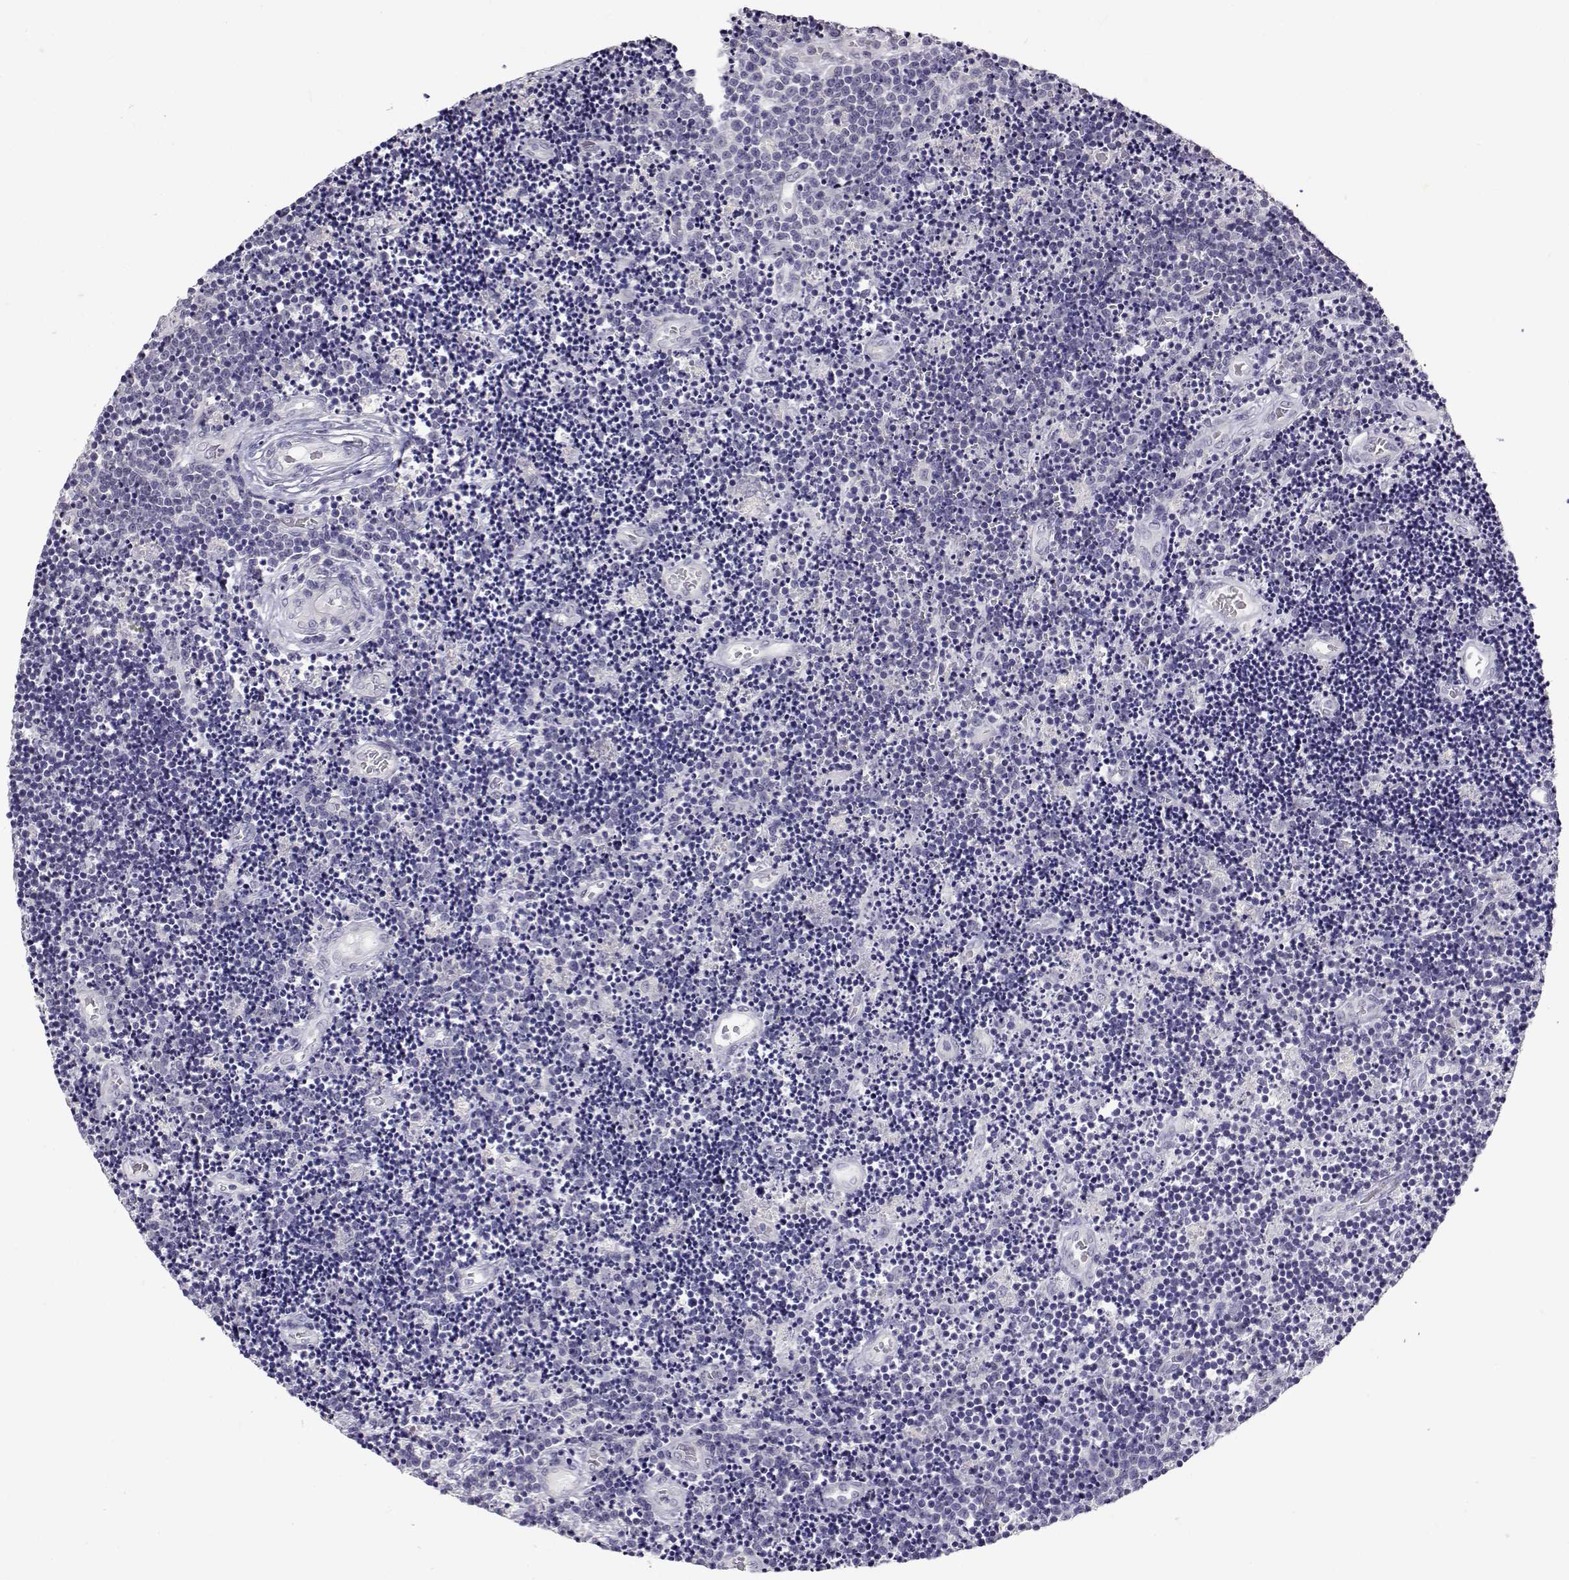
{"staining": {"intensity": "negative", "quantity": "none", "location": "none"}, "tissue": "lymphoma", "cell_type": "Tumor cells", "image_type": "cancer", "snomed": [{"axis": "morphology", "description": "Malignant lymphoma, non-Hodgkin's type, Low grade"}, {"axis": "topography", "description": "Brain"}], "caption": "Histopathology image shows no significant protein positivity in tumor cells of lymphoma. Brightfield microscopy of immunohistochemistry stained with DAB (3,3'-diaminobenzidine) (brown) and hematoxylin (blue), captured at high magnification.", "gene": "RHOXF2", "patient": {"sex": "female", "age": 66}}